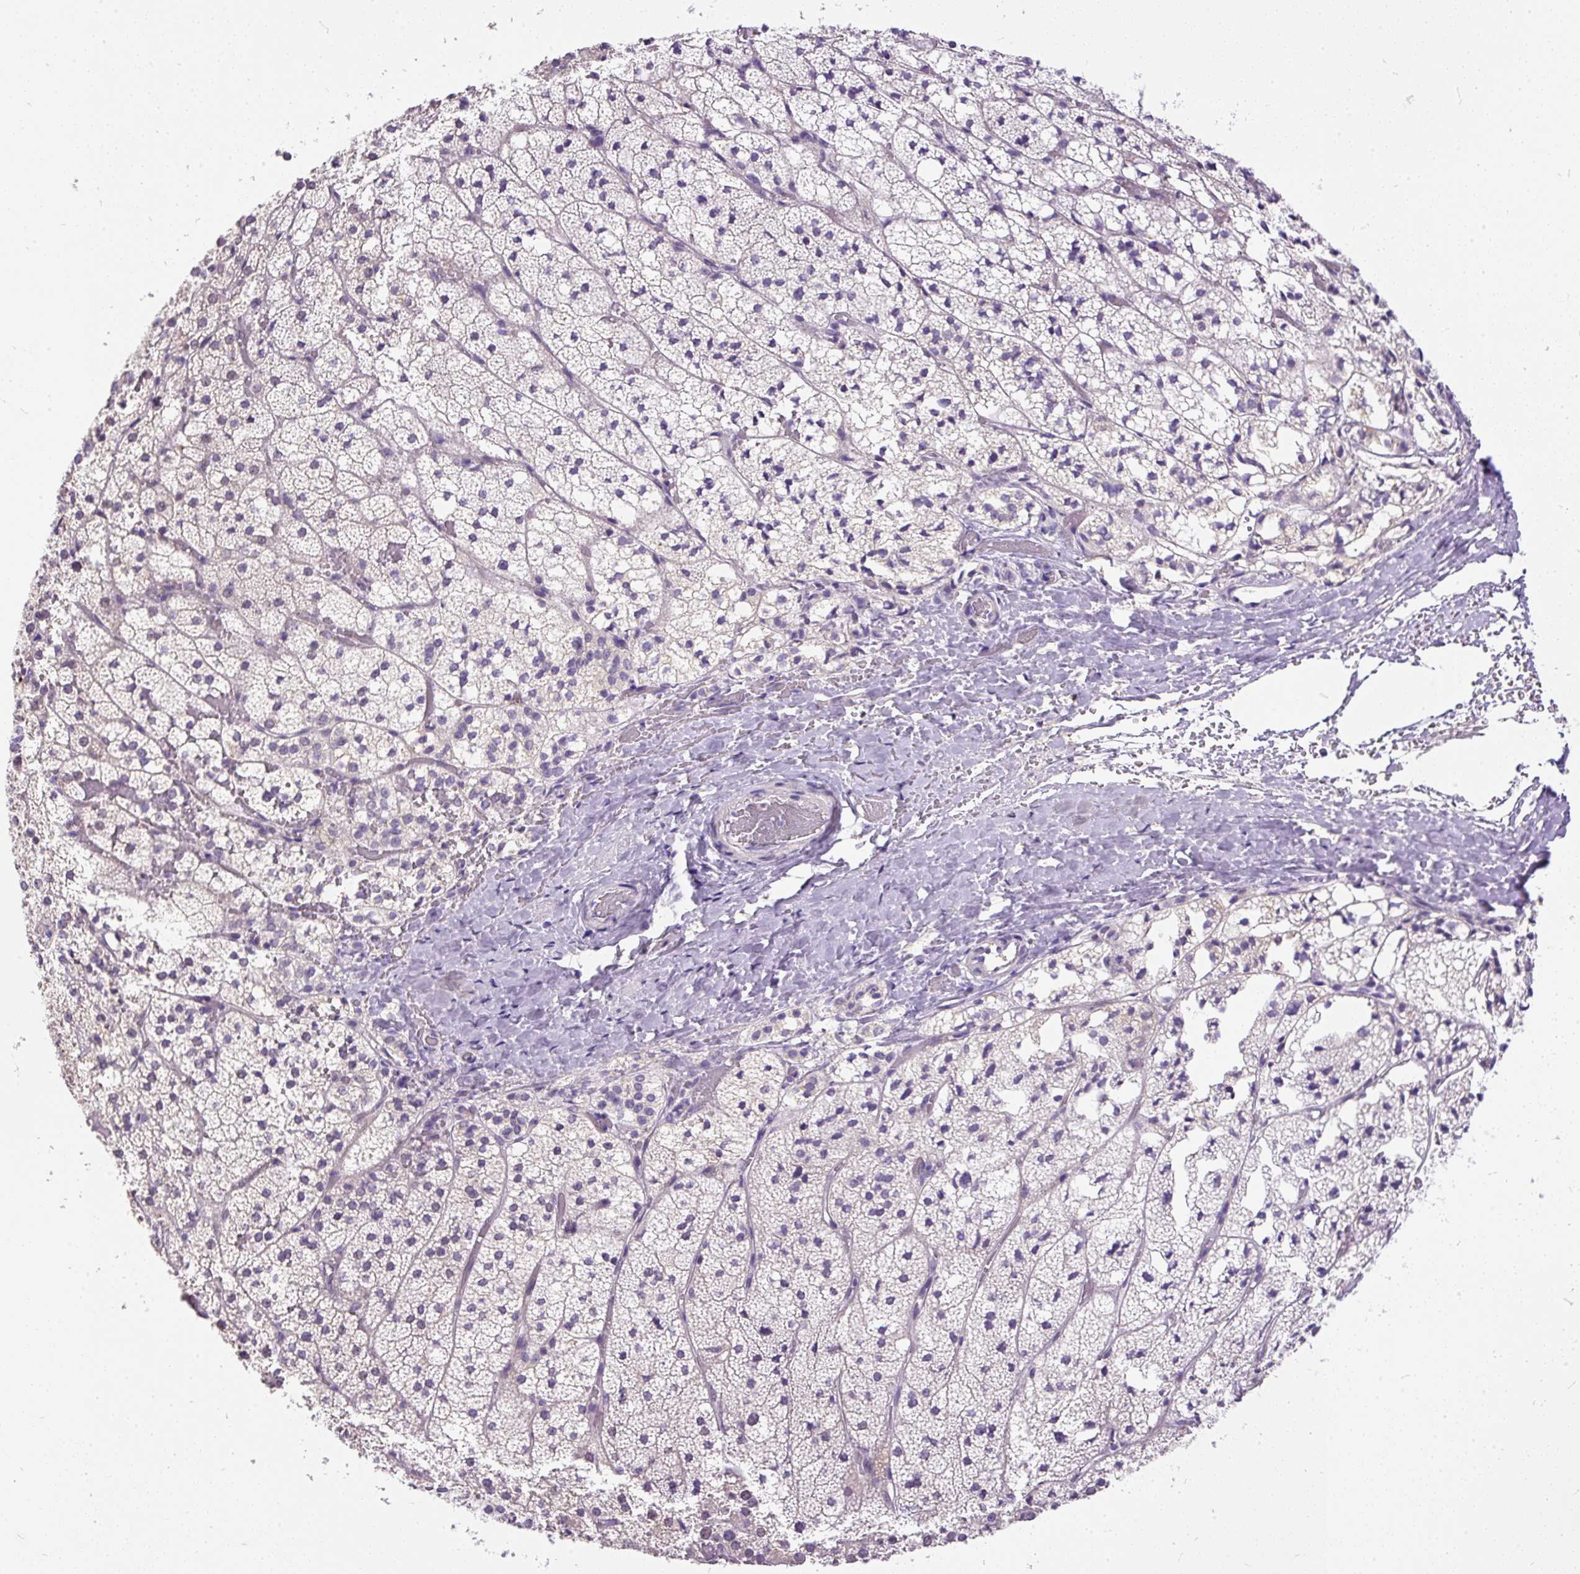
{"staining": {"intensity": "negative", "quantity": "none", "location": "none"}, "tissue": "adrenal gland", "cell_type": "Glandular cells", "image_type": "normal", "snomed": [{"axis": "morphology", "description": "Normal tissue, NOS"}, {"axis": "topography", "description": "Adrenal gland"}], "caption": "DAB immunohistochemical staining of normal adrenal gland shows no significant positivity in glandular cells.", "gene": "KRTAP20", "patient": {"sex": "male", "age": 53}}